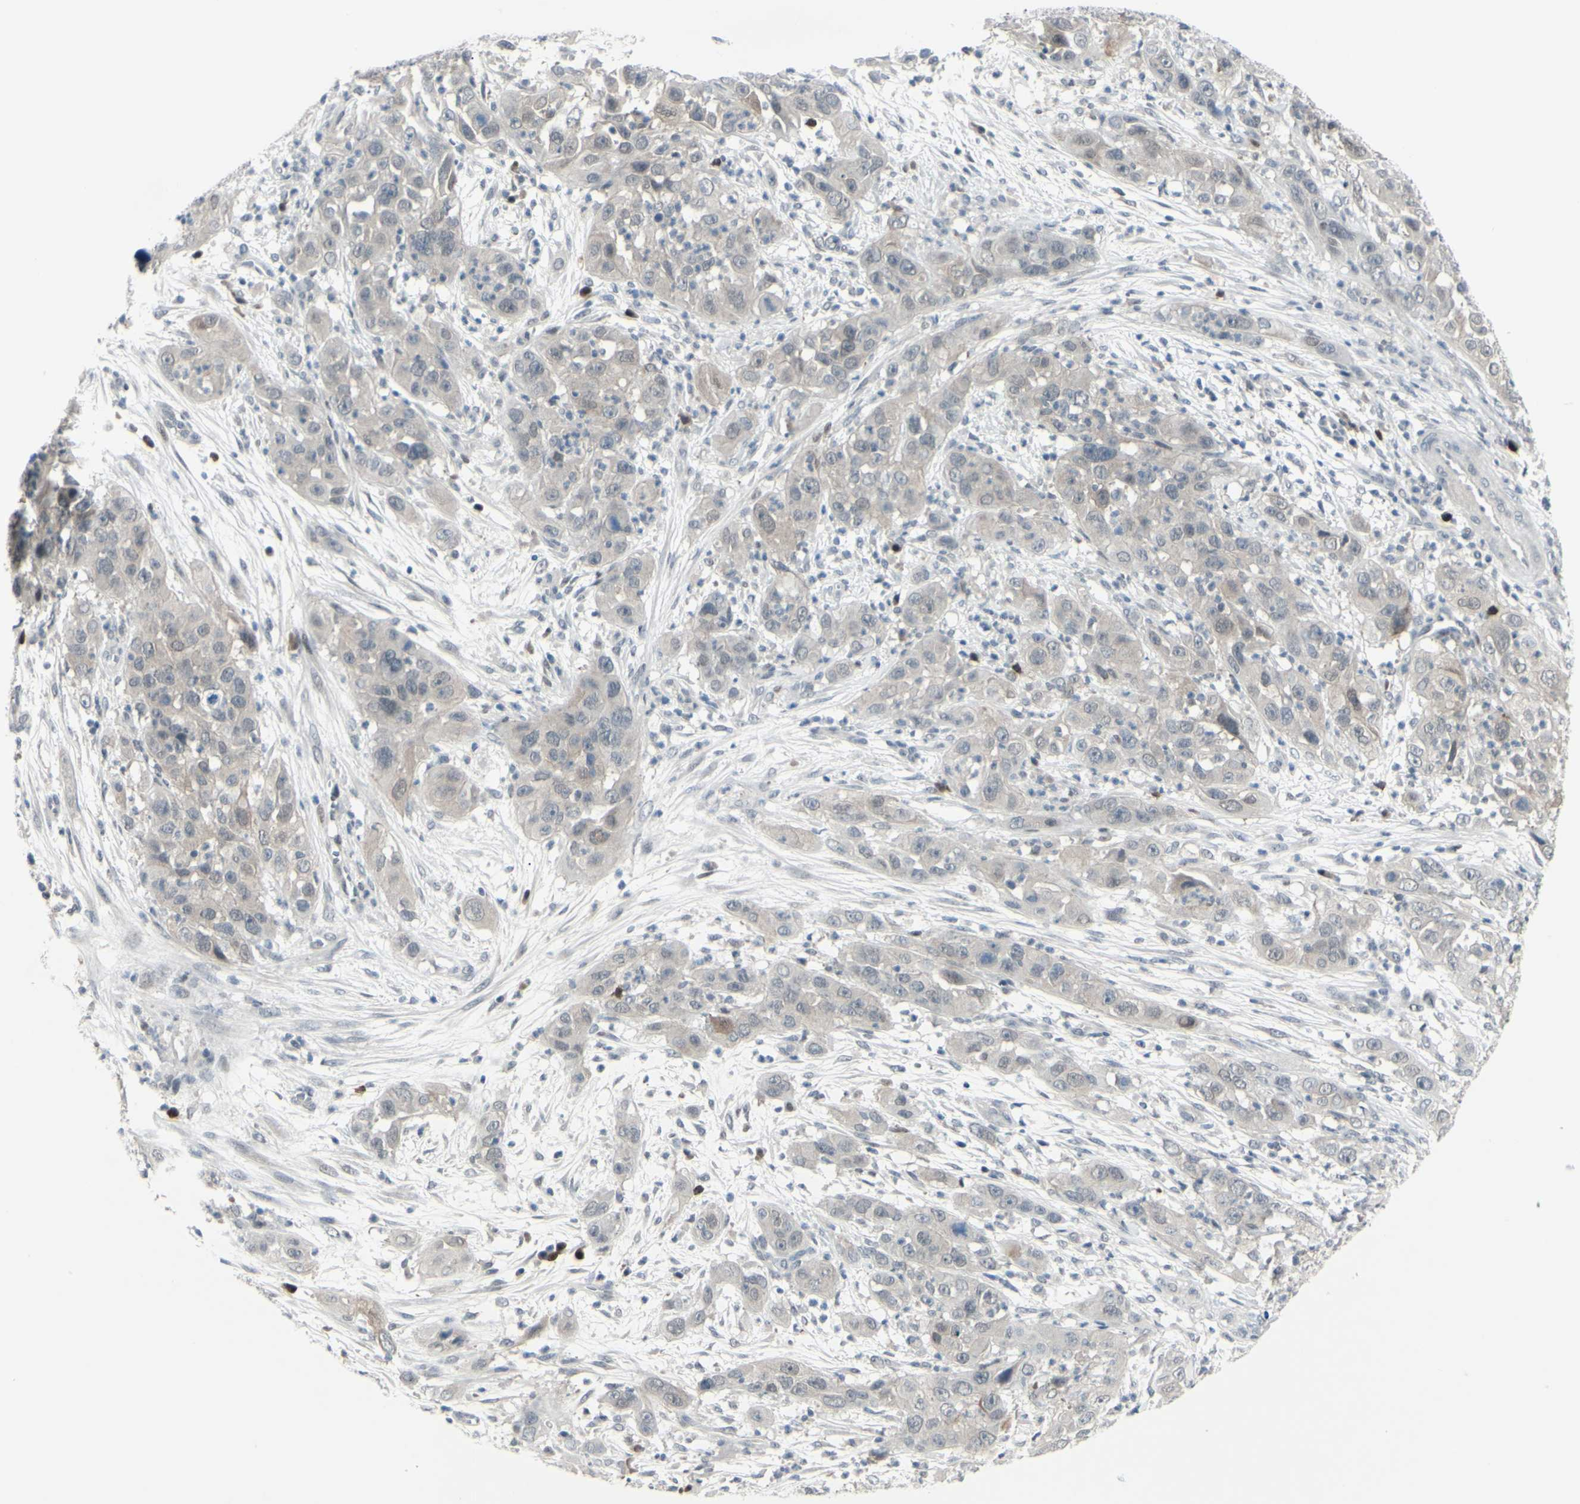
{"staining": {"intensity": "weak", "quantity": ">75%", "location": "cytoplasmic/membranous"}, "tissue": "cervical cancer", "cell_type": "Tumor cells", "image_type": "cancer", "snomed": [{"axis": "morphology", "description": "Squamous cell carcinoma, NOS"}, {"axis": "topography", "description": "Cervix"}], "caption": "Immunohistochemistry (IHC) image of neoplastic tissue: squamous cell carcinoma (cervical) stained using immunohistochemistry (IHC) reveals low levels of weak protein expression localized specifically in the cytoplasmic/membranous of tumor cells, appearing as a cytoplasmic/membranous brown color.", "gene": "ETNK1", "patient": {"sex": "female", "age": 32}}